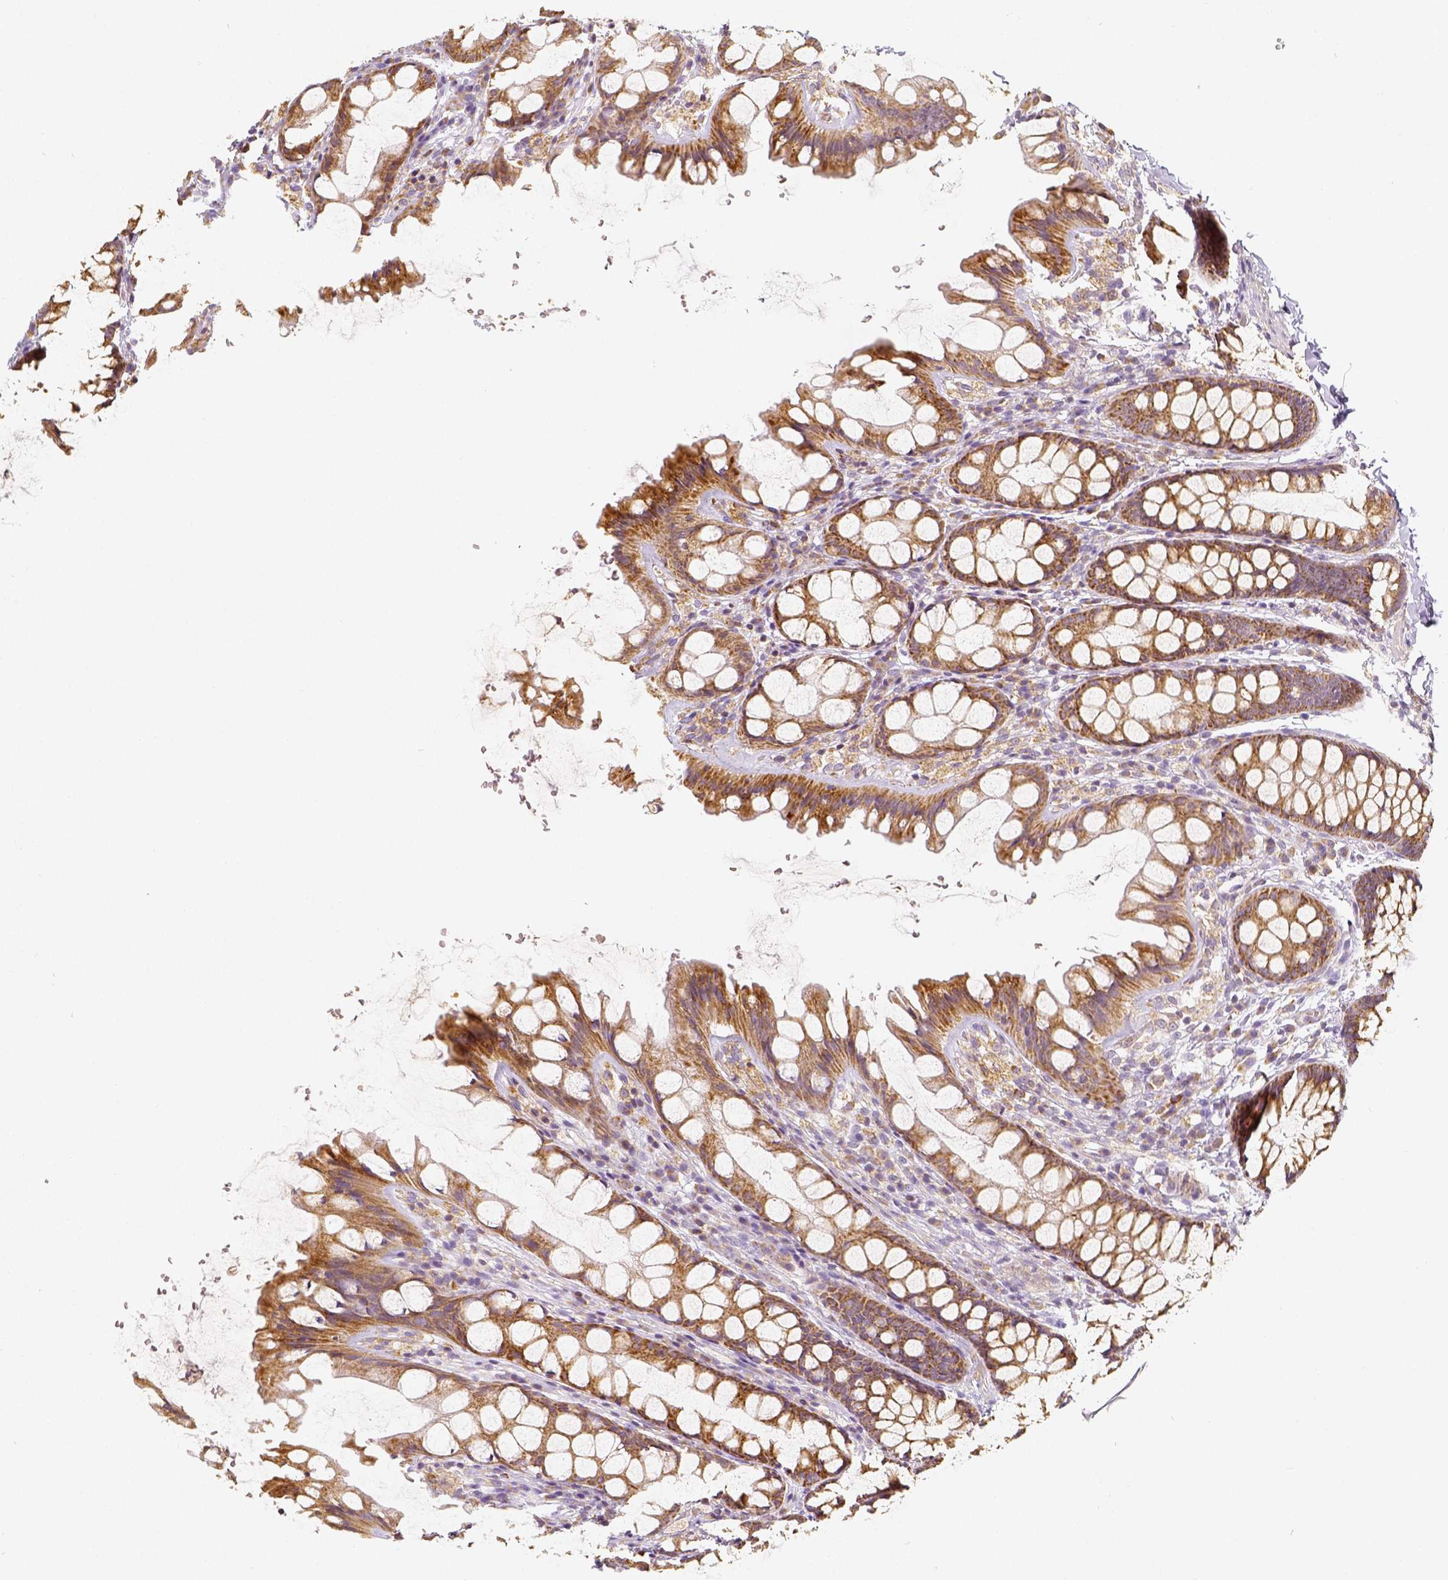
{"staining": {"intensity": "moderate", "quantity": ">75%", "location": "cytoplasmic/membranous"}, "tissue": "colon", "cell_type": "Endothelial cells", "image_type": "normal", "snomed": [{"axis": "morphology", "description": "Normal tissue, NOS"}, {"axis": "topography", "description": "Colon"}], "caption": "Immunohistochemistry (IHC) photomicrograph of benign human colon stained for a protein (brown), which demonstrates medium levels of moderate cytoplasmic/membranous expression in about >75% of endothelial cells.", "gene": "PGAM5", "patient": {"sex": "male", "age": 47}}